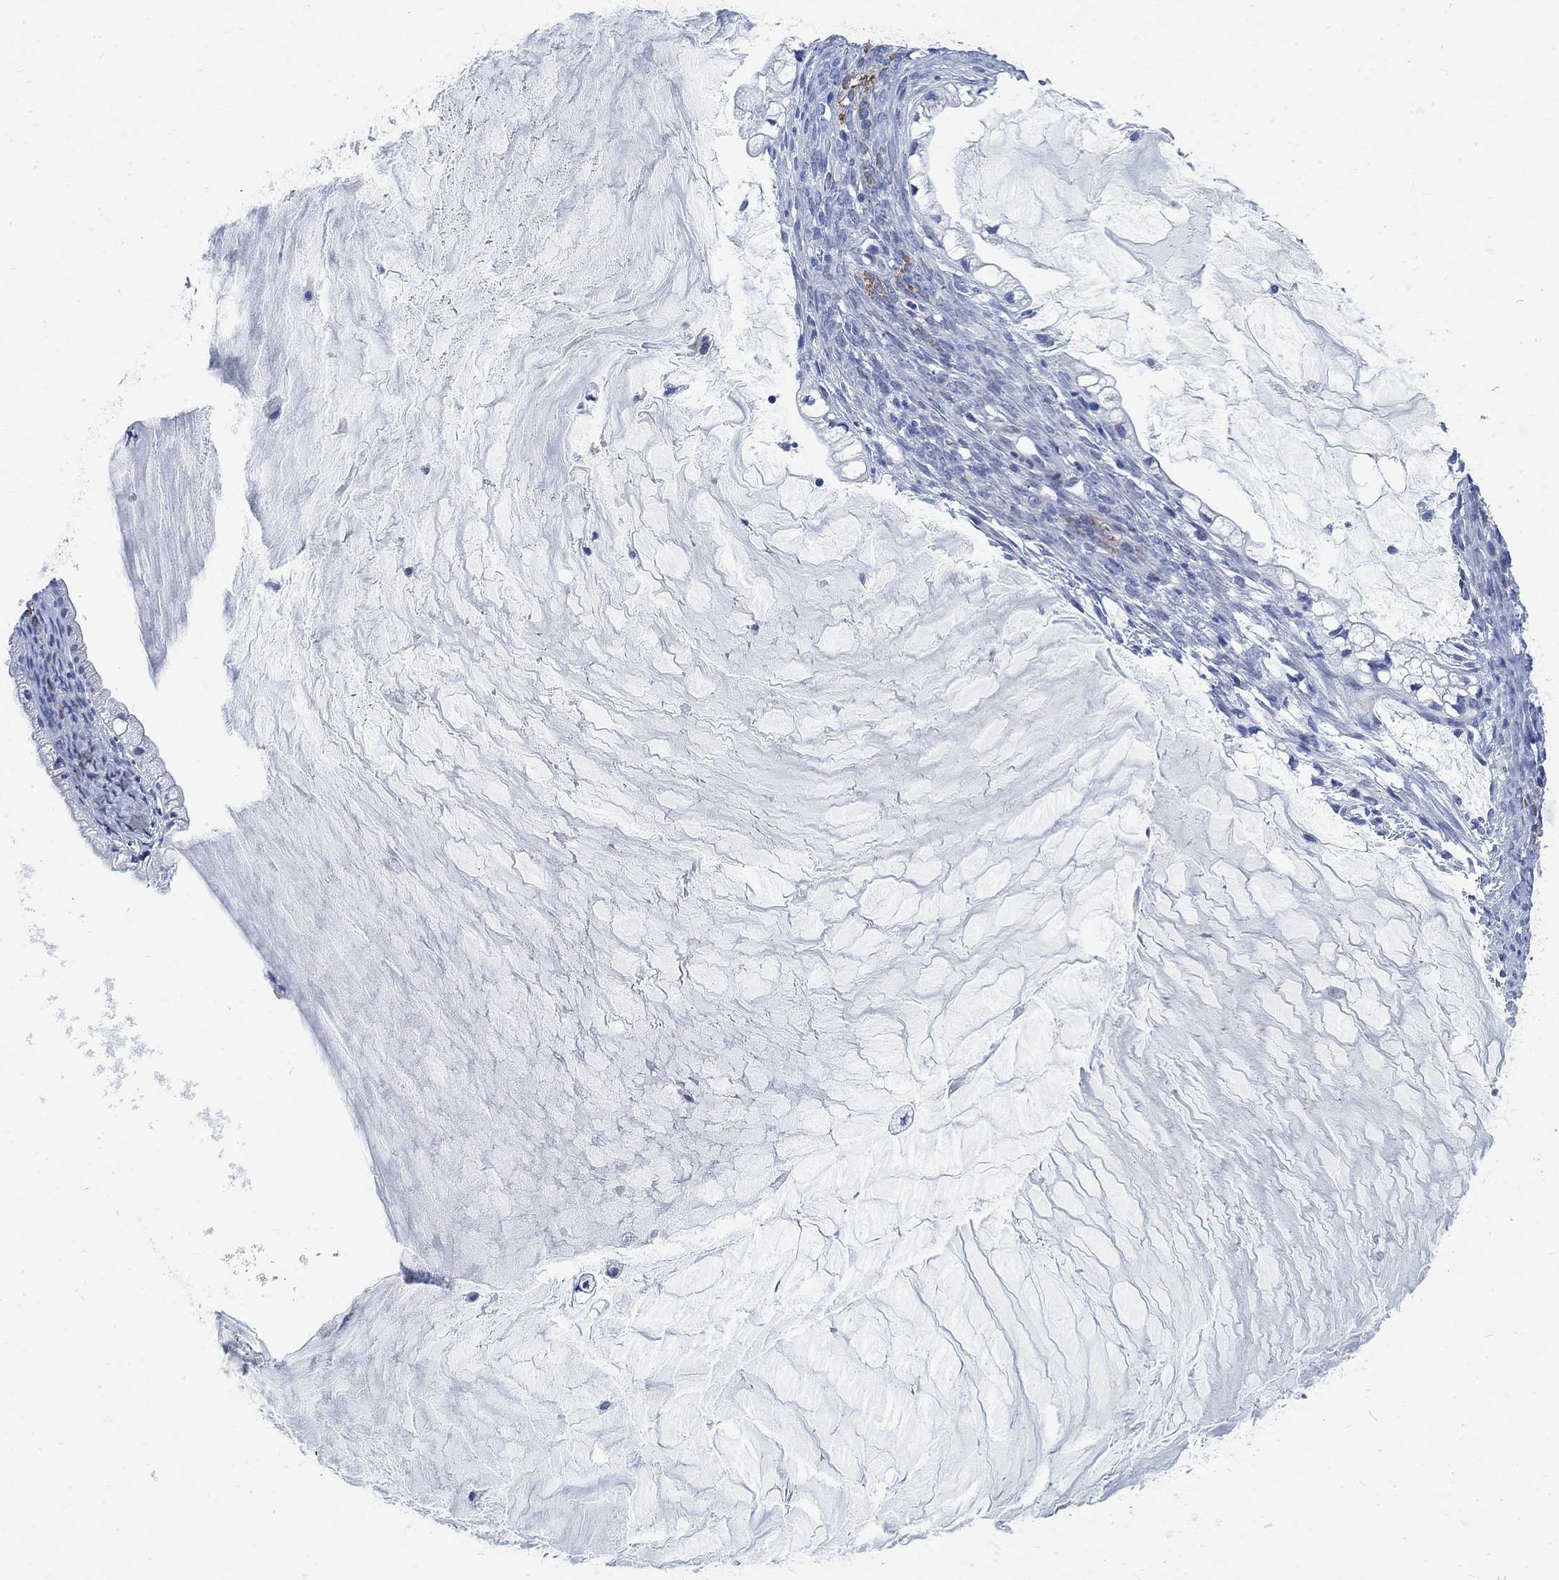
{"staining": {"intensity": "negative", "quantity": "none", "location": "none"}, "tissue": "ovarian cancer", "cell_type": "Tumor cells", "image_type": "cancer", "snomed": [{"axis": "morphology", "description": "Cystadenocarcinoma, mucinous, NOS"}, {"axis": "topography", "description": "Ovary"}], "caption": "The histopathology image demonstrates no staining of tumor cells in ovarian cancer.", "gene": "RBM20", "patient": {"sex": "female", "age": 57}}